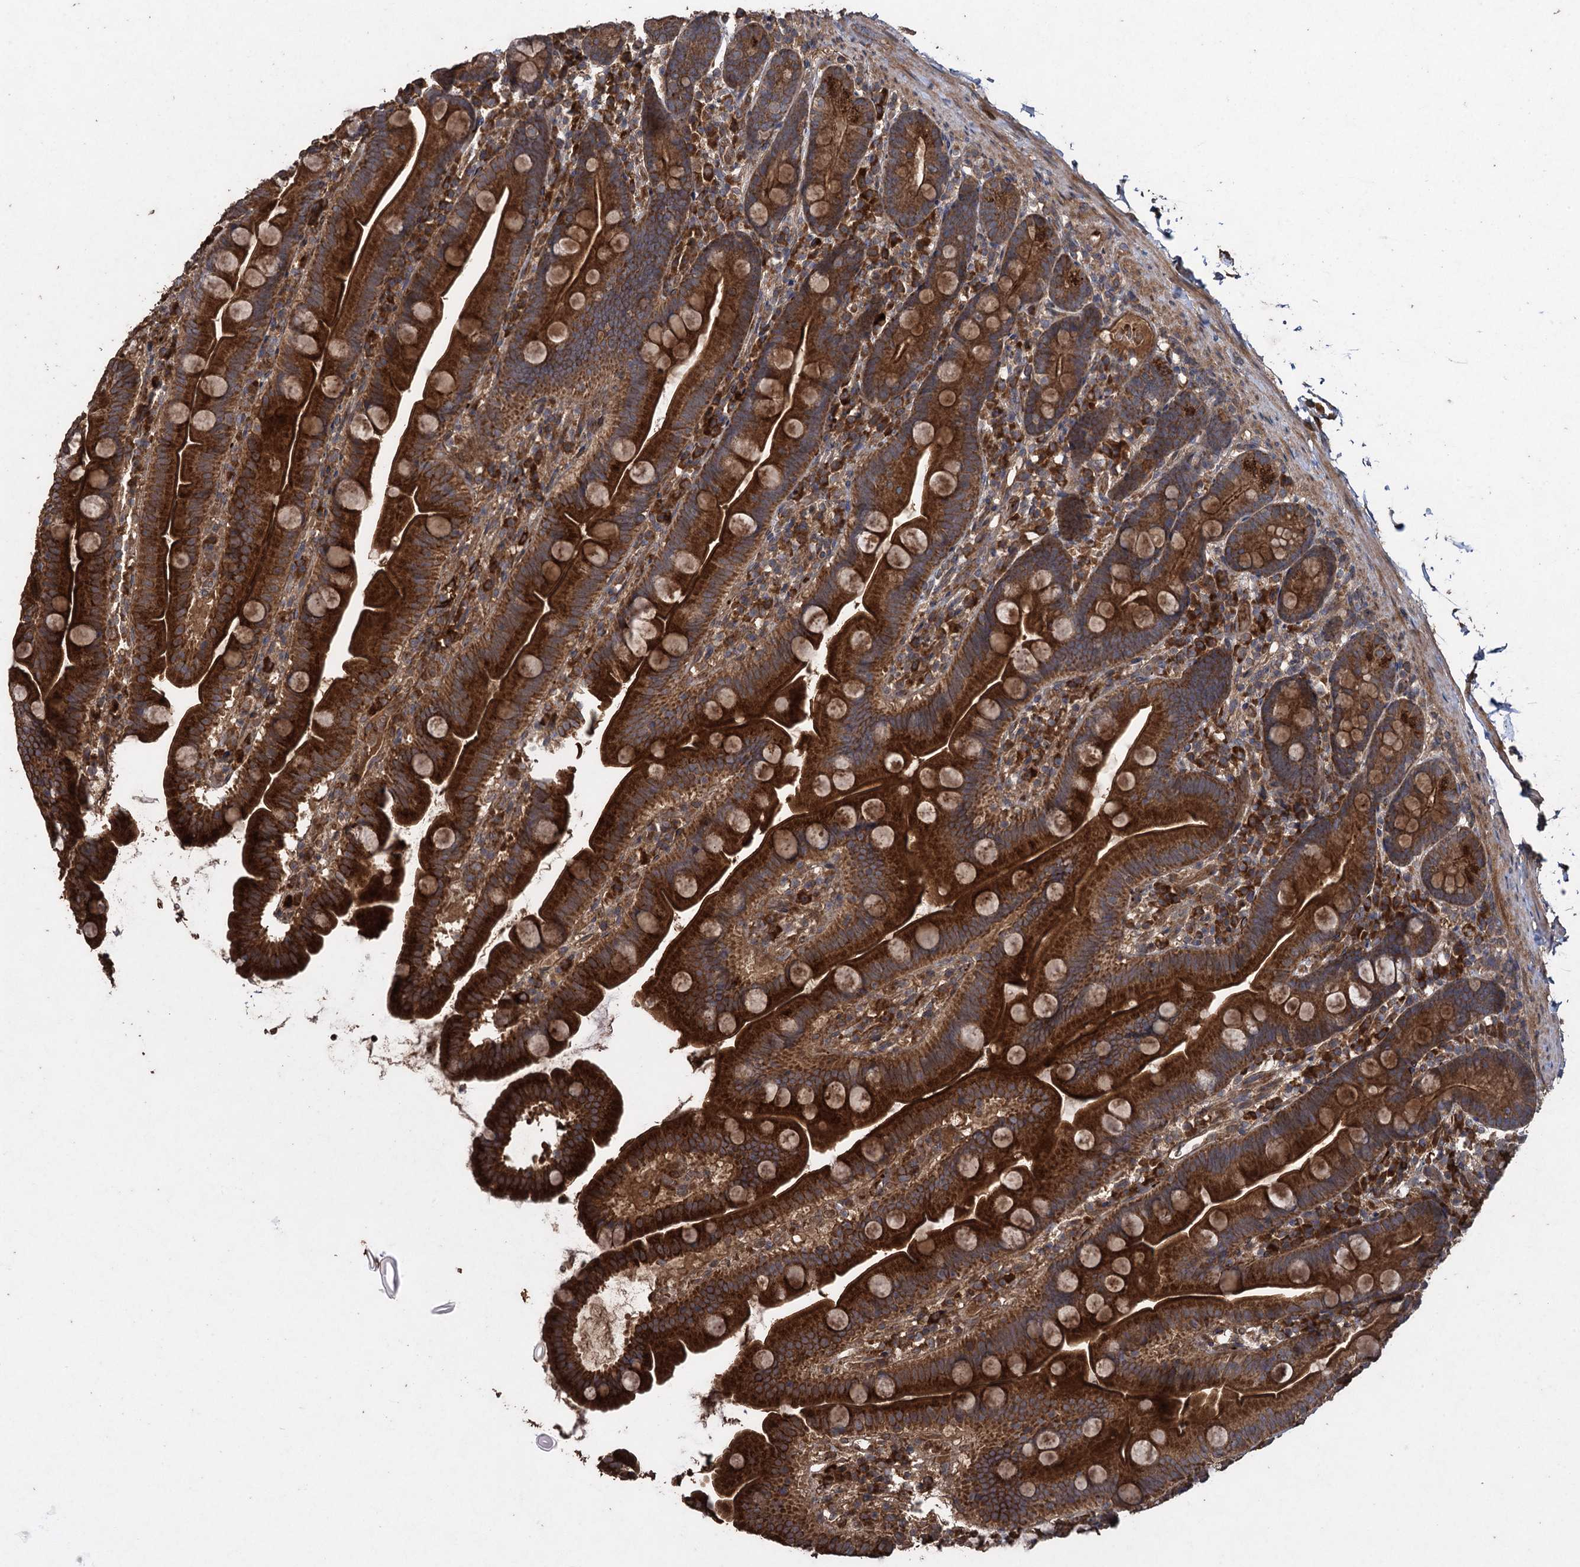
{"staining": {"intensity": "strong", "quantity": ">75%", "location": "cytoplasmic/membranous"}, "tissue": "small intestine", "cell_type": "Glandular cells", "image_type": "normal", "snomed": [{"axis": "morphology", "description": "Normal tissue, NOS"}, {"axis": "topography", "description": "Small intestine"}], "caption": "High-power microscopy captured an immunohistochemistry photomicrograph of normal small intestine, revealing strong cytoplasmic/membranous expression in about >75% of glandular cells.", "gene": "TXNDC11", "patient": {"sex": "female", "age": 68}}